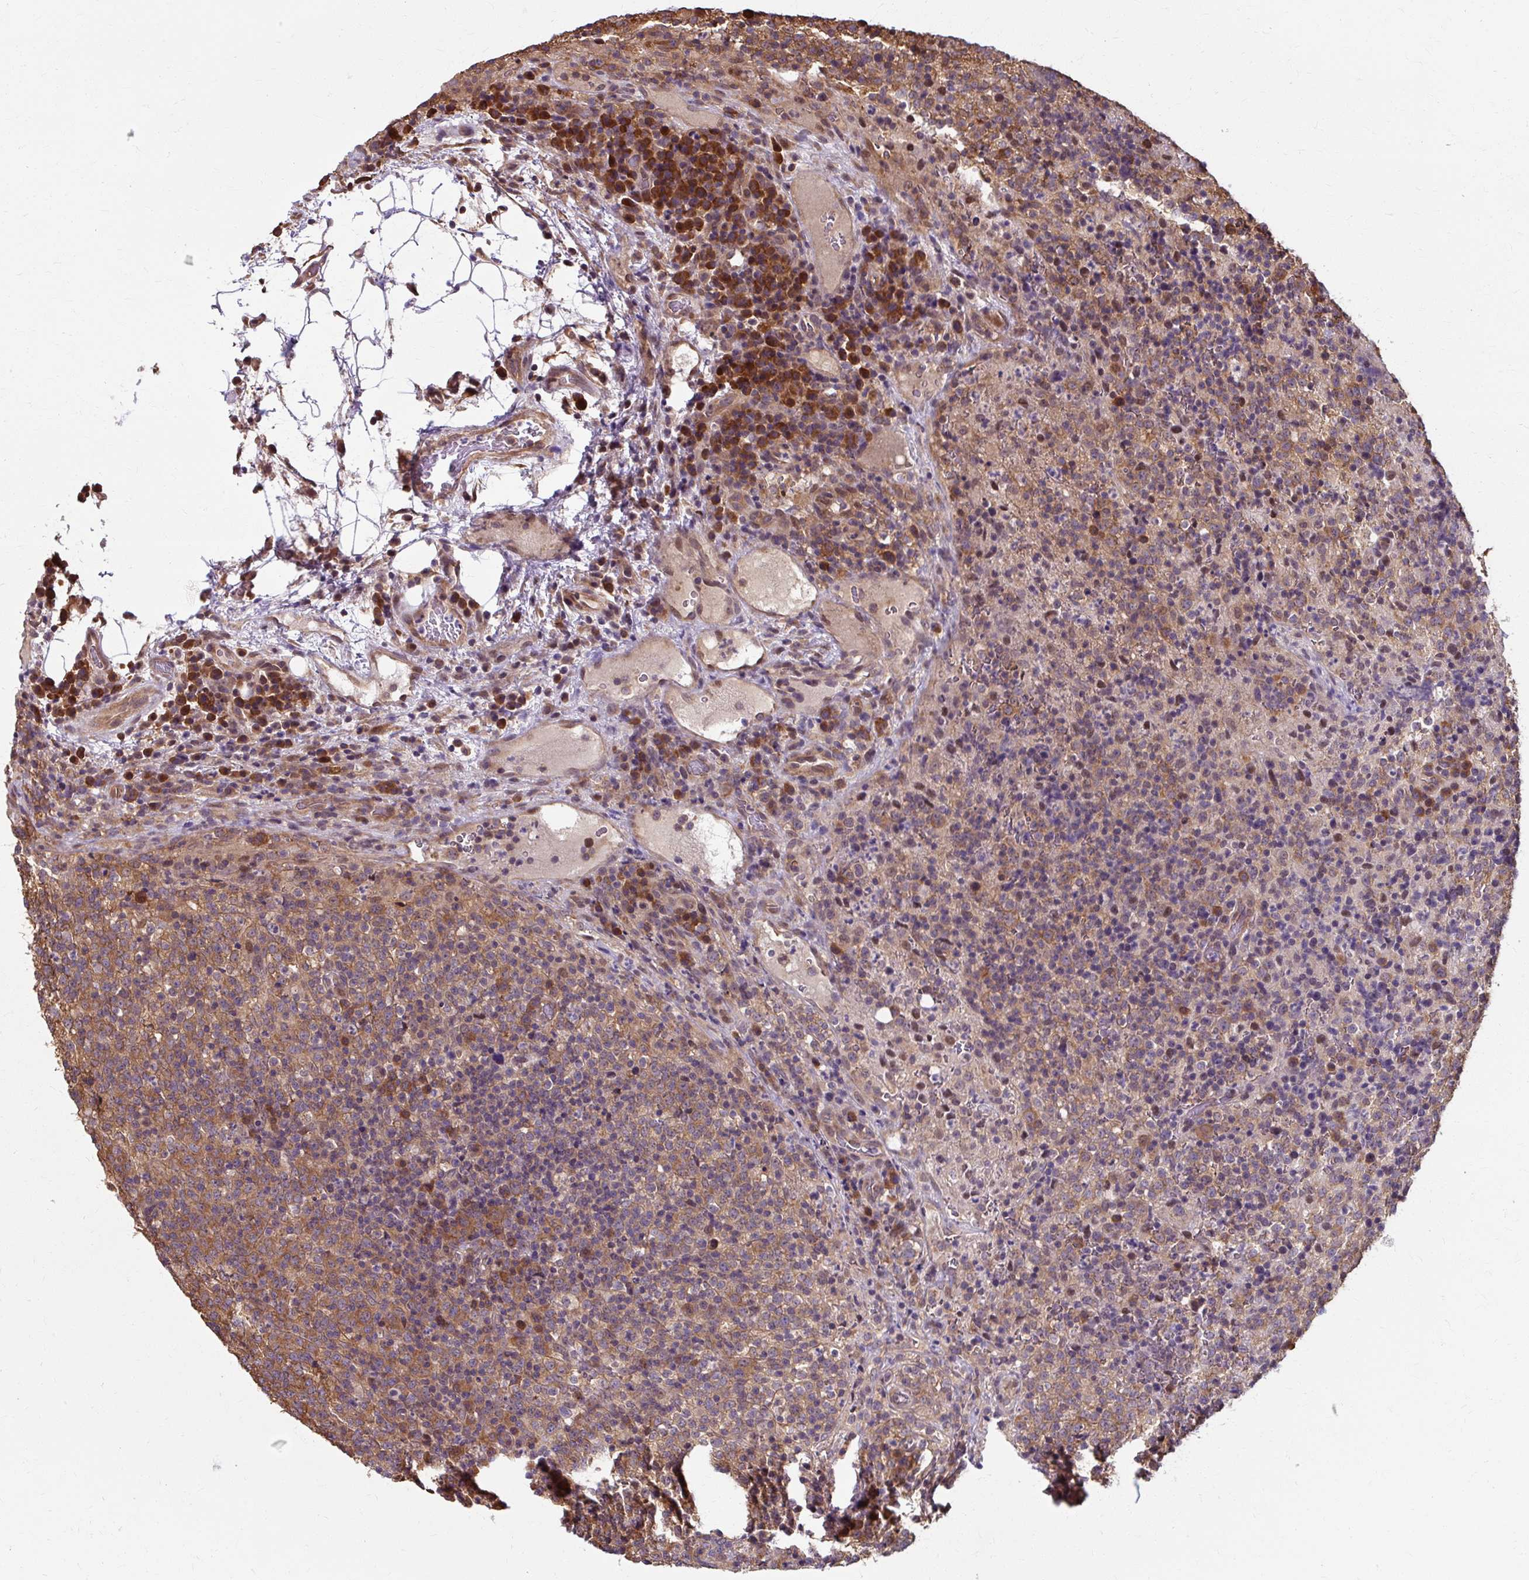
{"staining": {"intensity": "moderate", "quantity": ">75%", "location": "cytoplasmic/membranous"}, "tissue": "lymphoma", "cell_type": "Tumor cells", "image_type": "cancer", "snomed": [{"axis": "morphology", "description": "Malignant lymphoma, non-Hodgkin's type, High grade"}, {"axis": "topography", "description": "Lymph node"}], "caption": "A medium amount of moderate cytoplasmic/membranous staining is appreciated in approximately >75% of tumor cells in lymphoma tissue.", "gene": "ZNF555", "patient": {"sex": "male", "age": 54}}